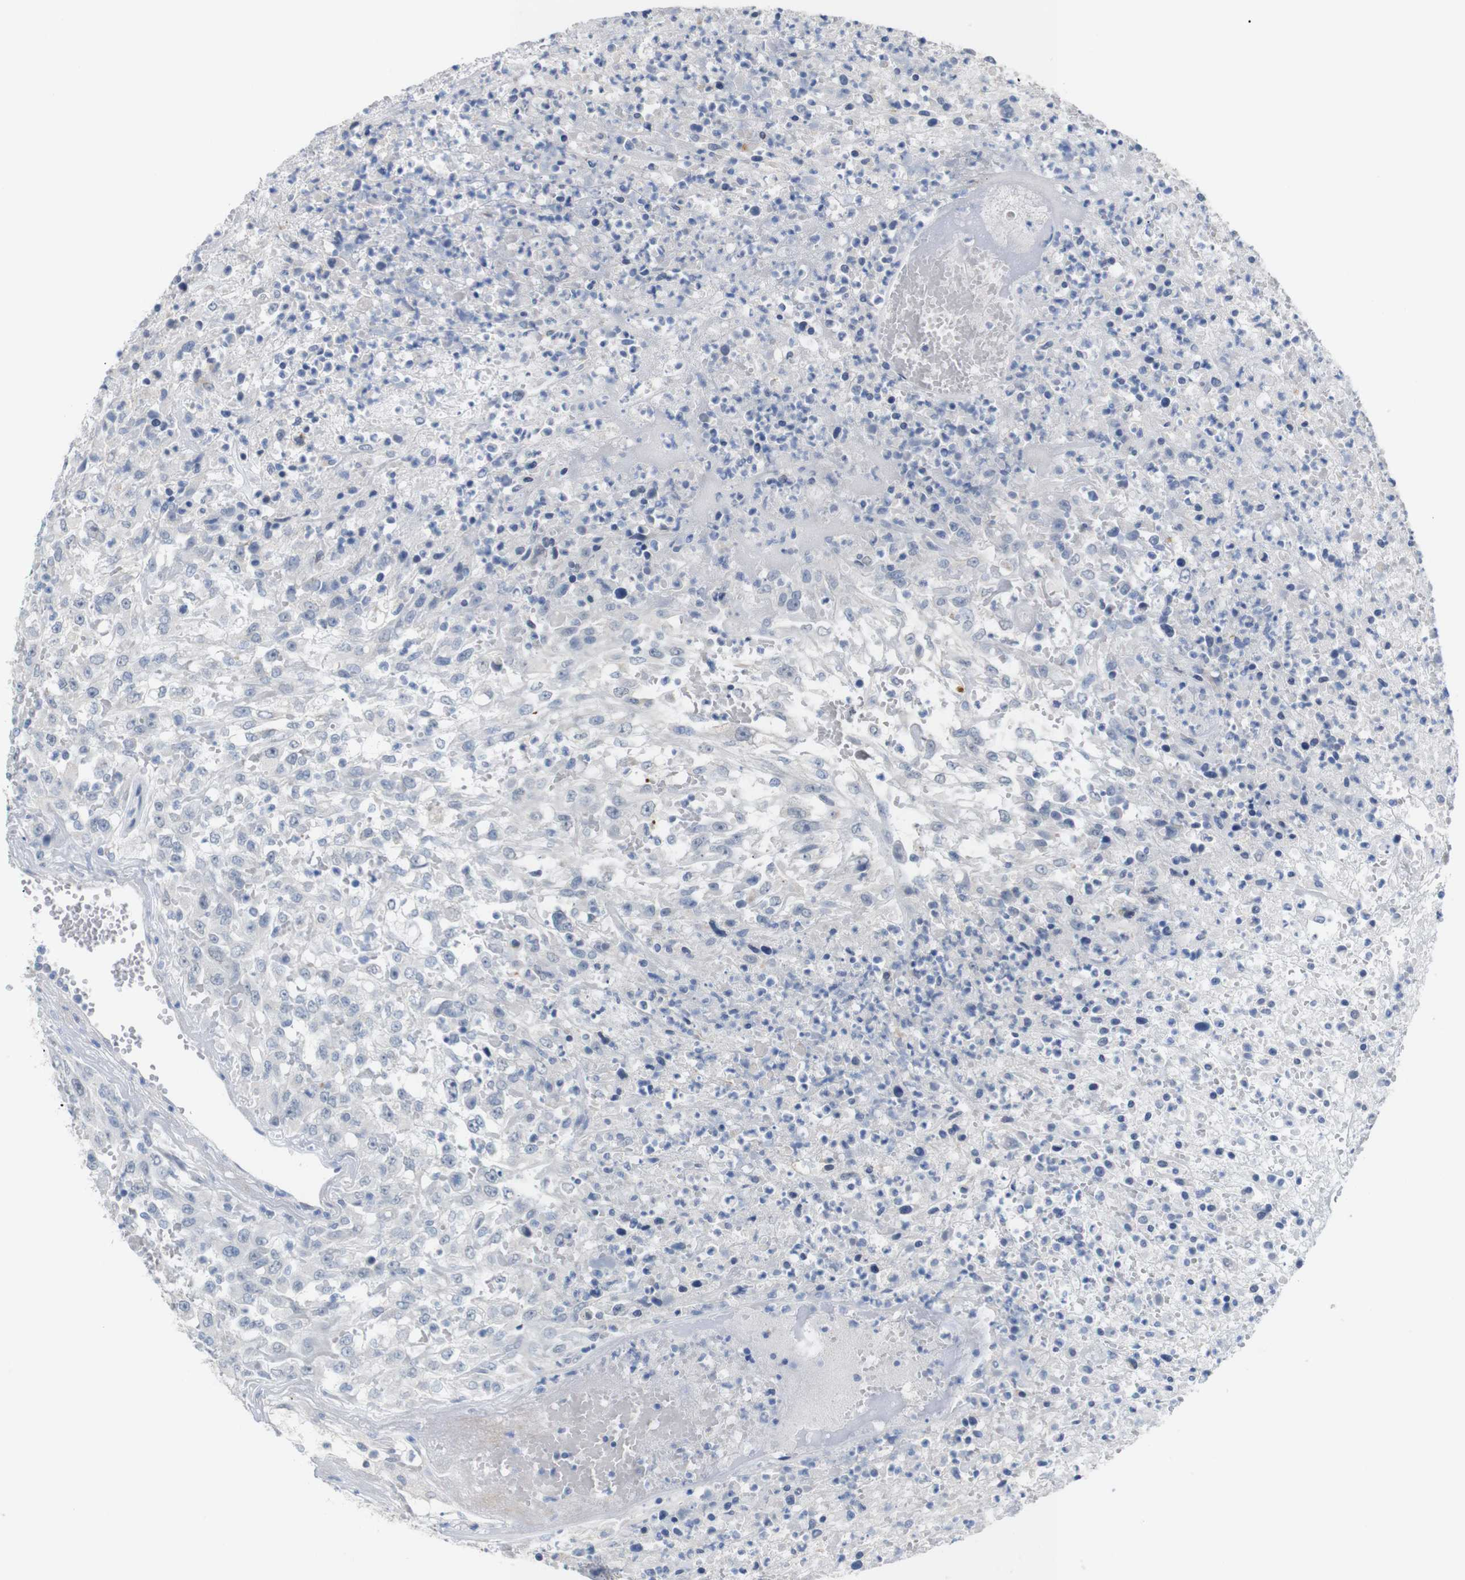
{"staining": {"intensity": "negative", "quantity": "none", "location": "none"}, "tissue": "urothelial cancer", "cell_type": "Tumor cells", "image_type": "cancer", "snomed": [{"axis": "morphology", "description": "Urothelial carcinoma, High grade"}, {"axis": "topography", "description": "Urinary bladder"}], "caption": "High power microscopy micrograph of an immunohistochemistry (IHC) image of high-grade urothelial carcinoma, revealing no significant positivity in tumor cells. (DAB immunohistochemistry (IHC) visualized using brightfield microscopy, high magnification).", "gene": "CHRM5", "patient": {"sex": "male", "age": 46}}